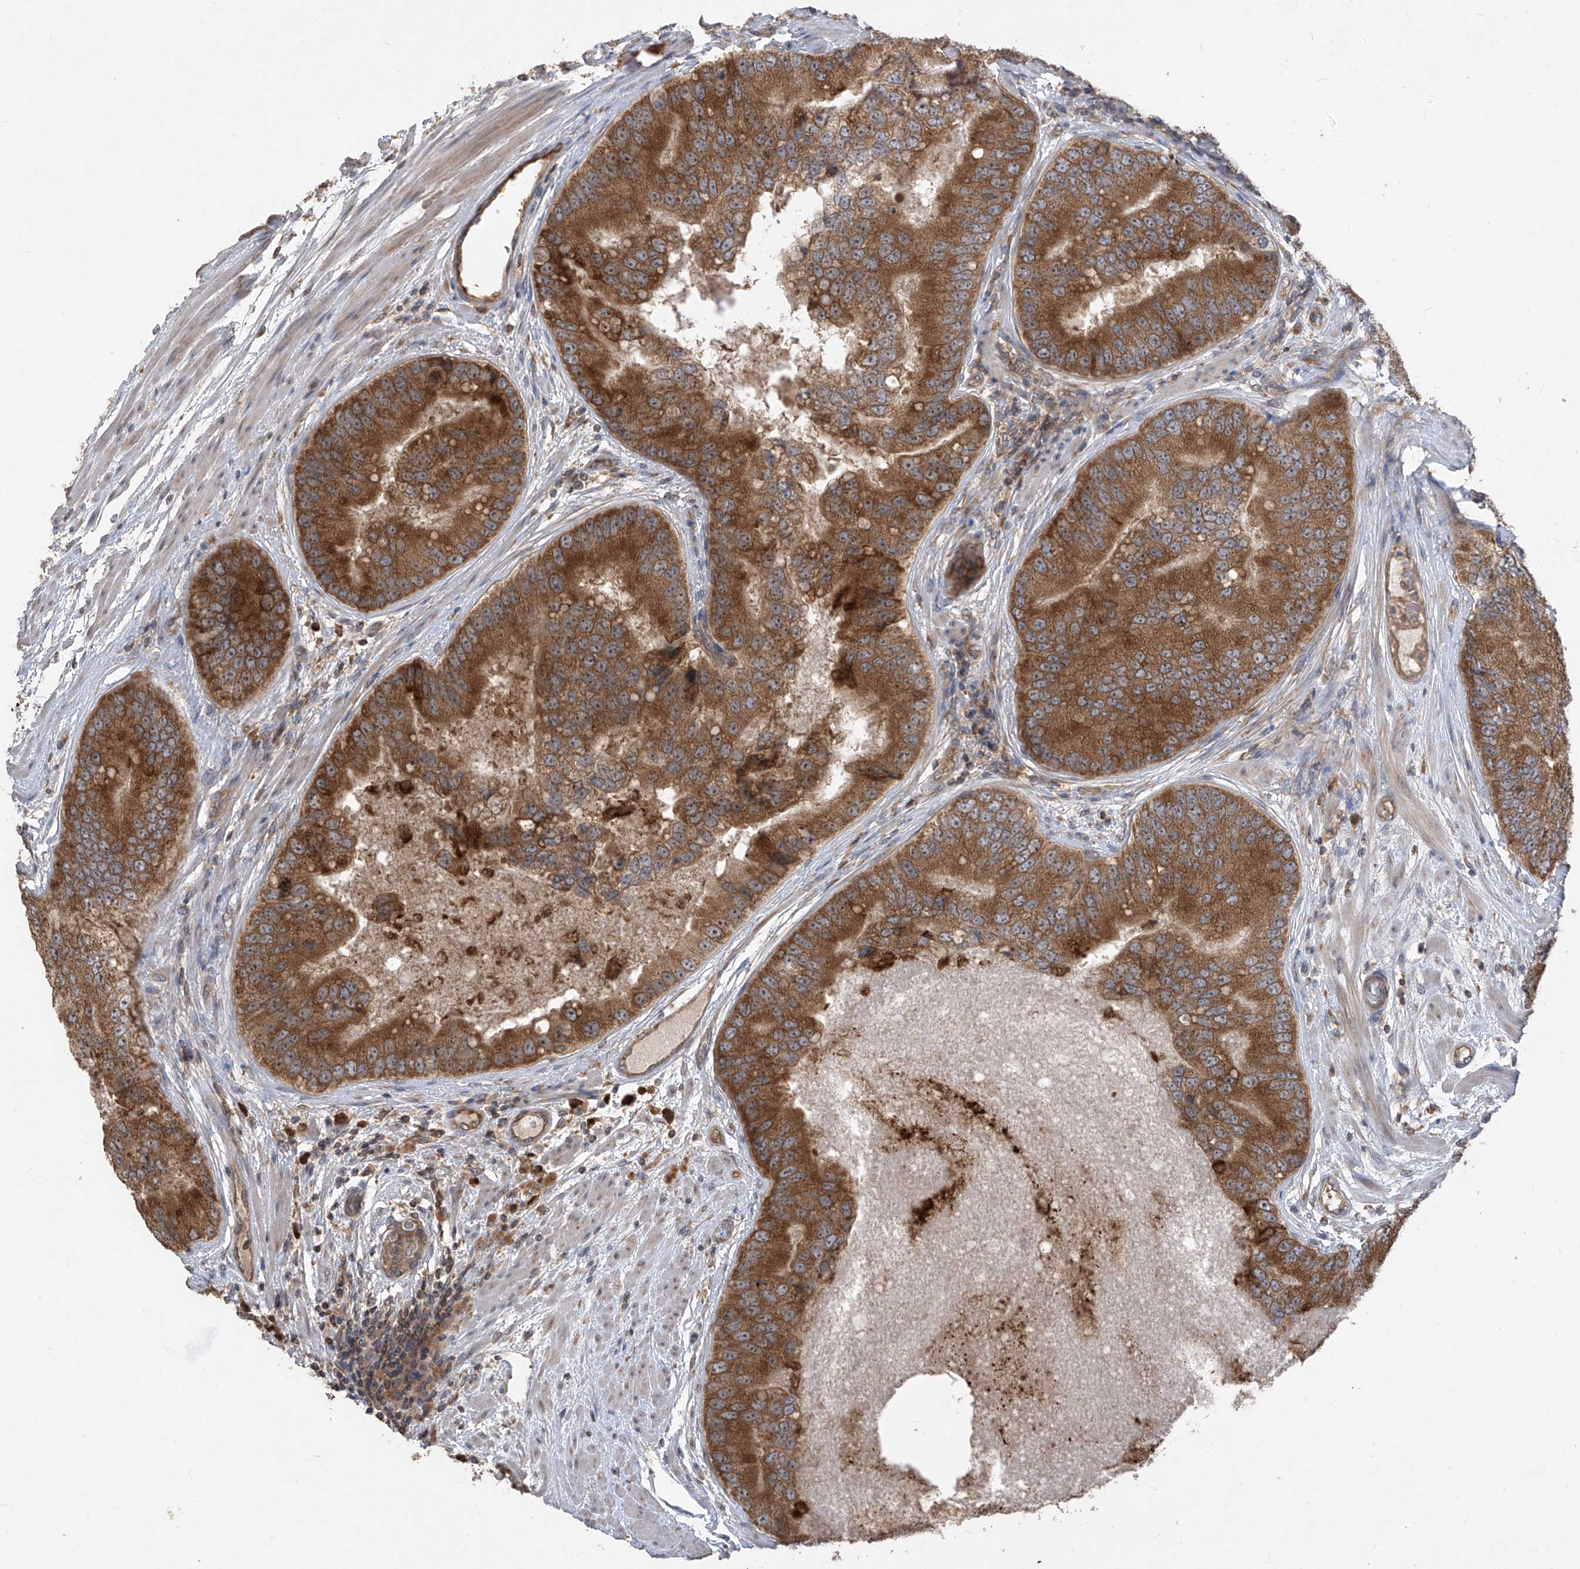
{"staining": {"intensity": "moderate", "quantity": ">75%", "location": "cytoplasmic/membranous"}, "tissue": "prostate cancer", "cell_type": "Tumor cells", "image_type": "cancer", "snomed": [{"axis": "morphology", "description": "Adenocarcinoma, High grade"}, {"axis": "topography", "description": "Prostate"}], "caption": "Immunohistochemical staining of human prostate cancer (adenocarcinoma (high-grade)) reveals medium levels of moderate cytoplasmic/membranous protein positivity in approximately >75% of tumor cells.", "gene": "RPL34", "patient": {"sex": "male", "age": 70}}